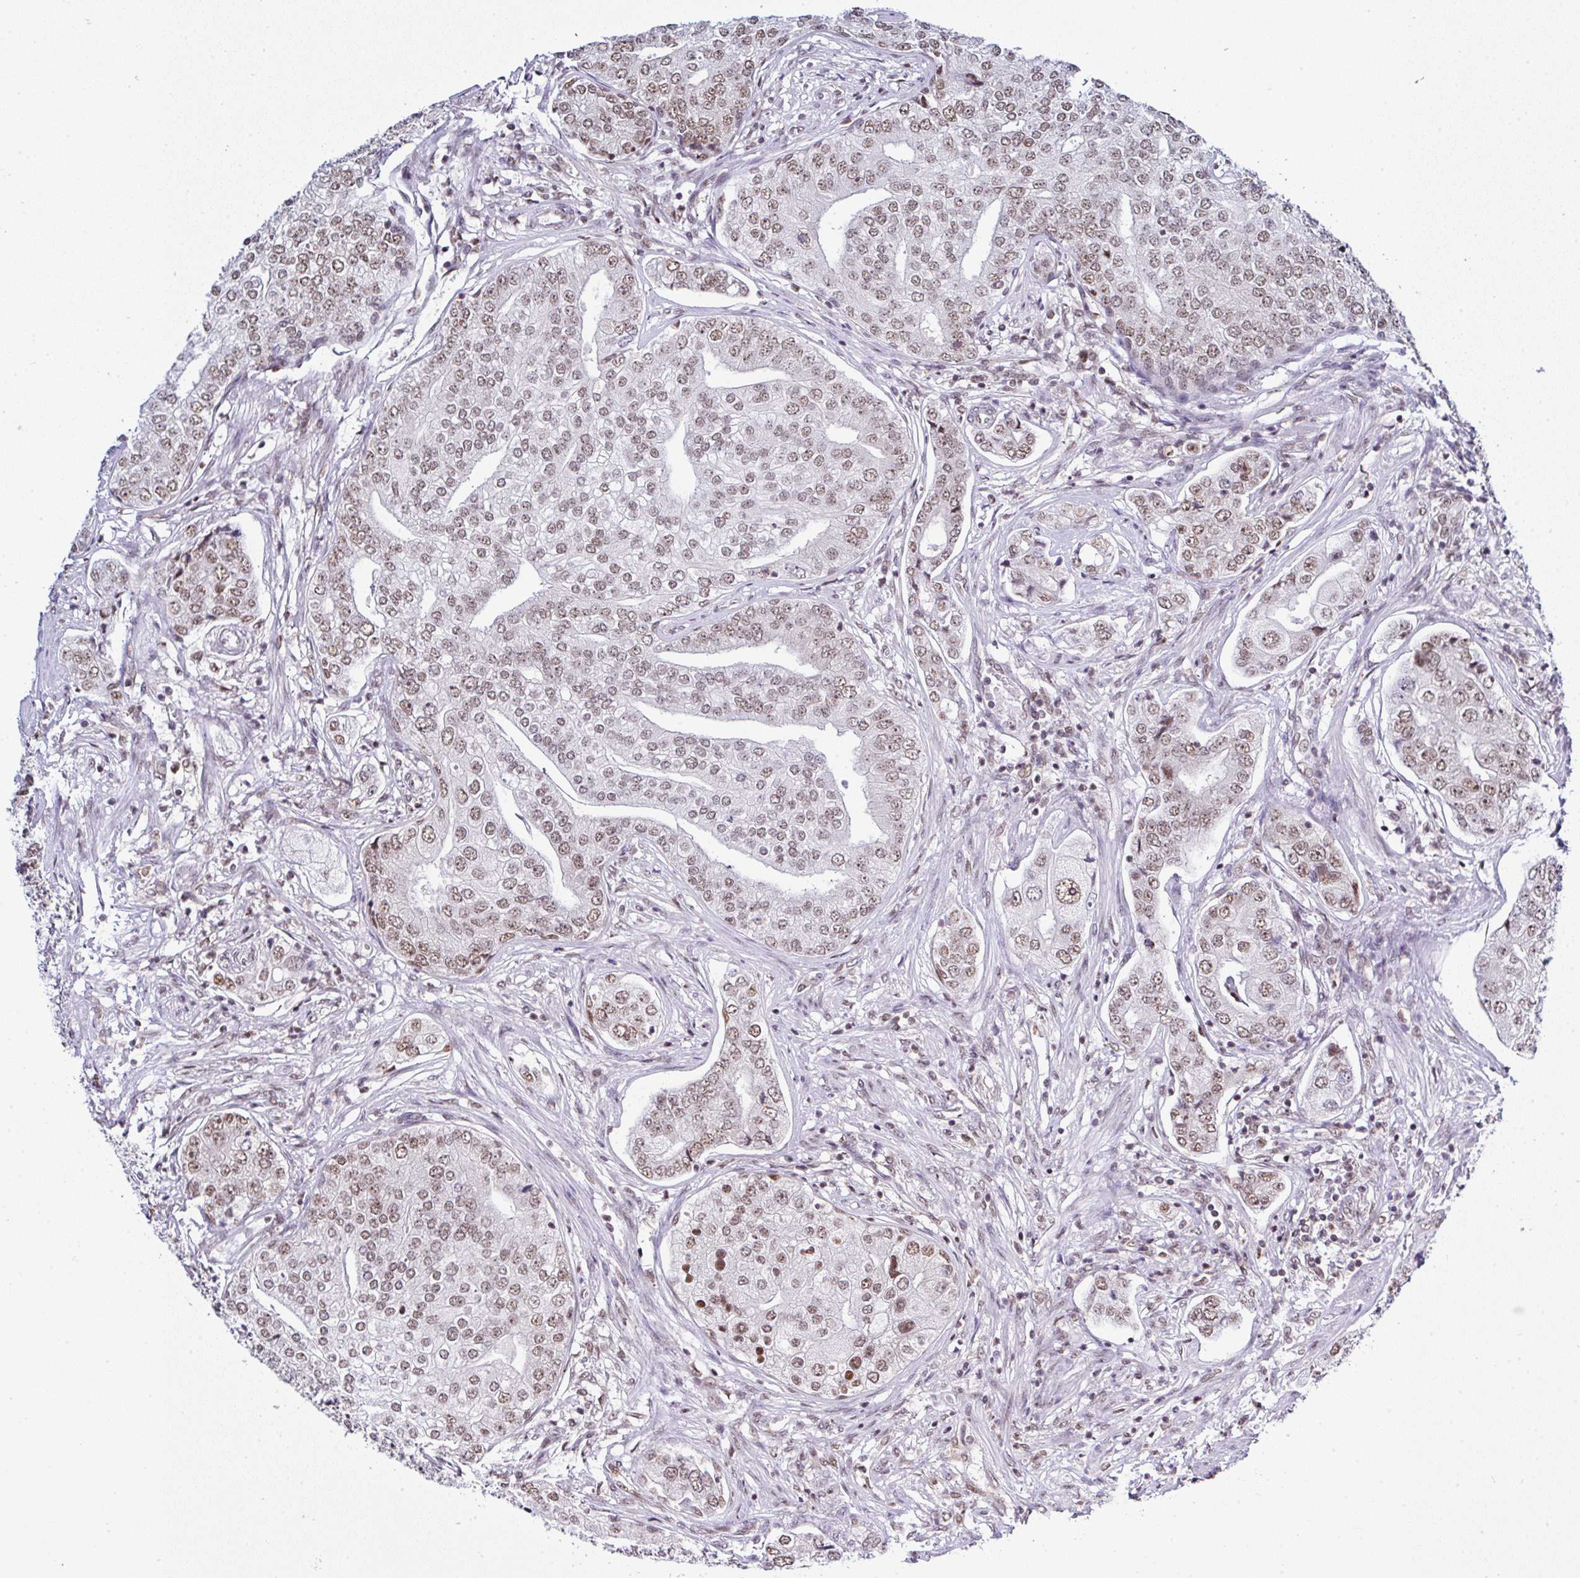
{"staining": {"intensity": "moderate", "quantity": "25%-75%", "location": "nuclear"}, "tissue": "prostate cancer", "cell_type": "Tumor cells", "image_type": "cancer", "snomed": [{"axis": "morphology", "description": "Adenocarcinoma, High grade"}, {"axis": "topography", "description": "Prostate"}], "caption": "Immunohistochemistry (IHC) micrograph of neoplastic tissue: prostate cancer (adenocarcinoma (high-grade)) stained using immunohistochemistry reveals medium levels of moderate protein expression localized specifically in the nuclear of tumor cells, appearing as a nuclear brown color.", "gene": "PTPN2", "patient": {"sex": "male", "age": 60}}